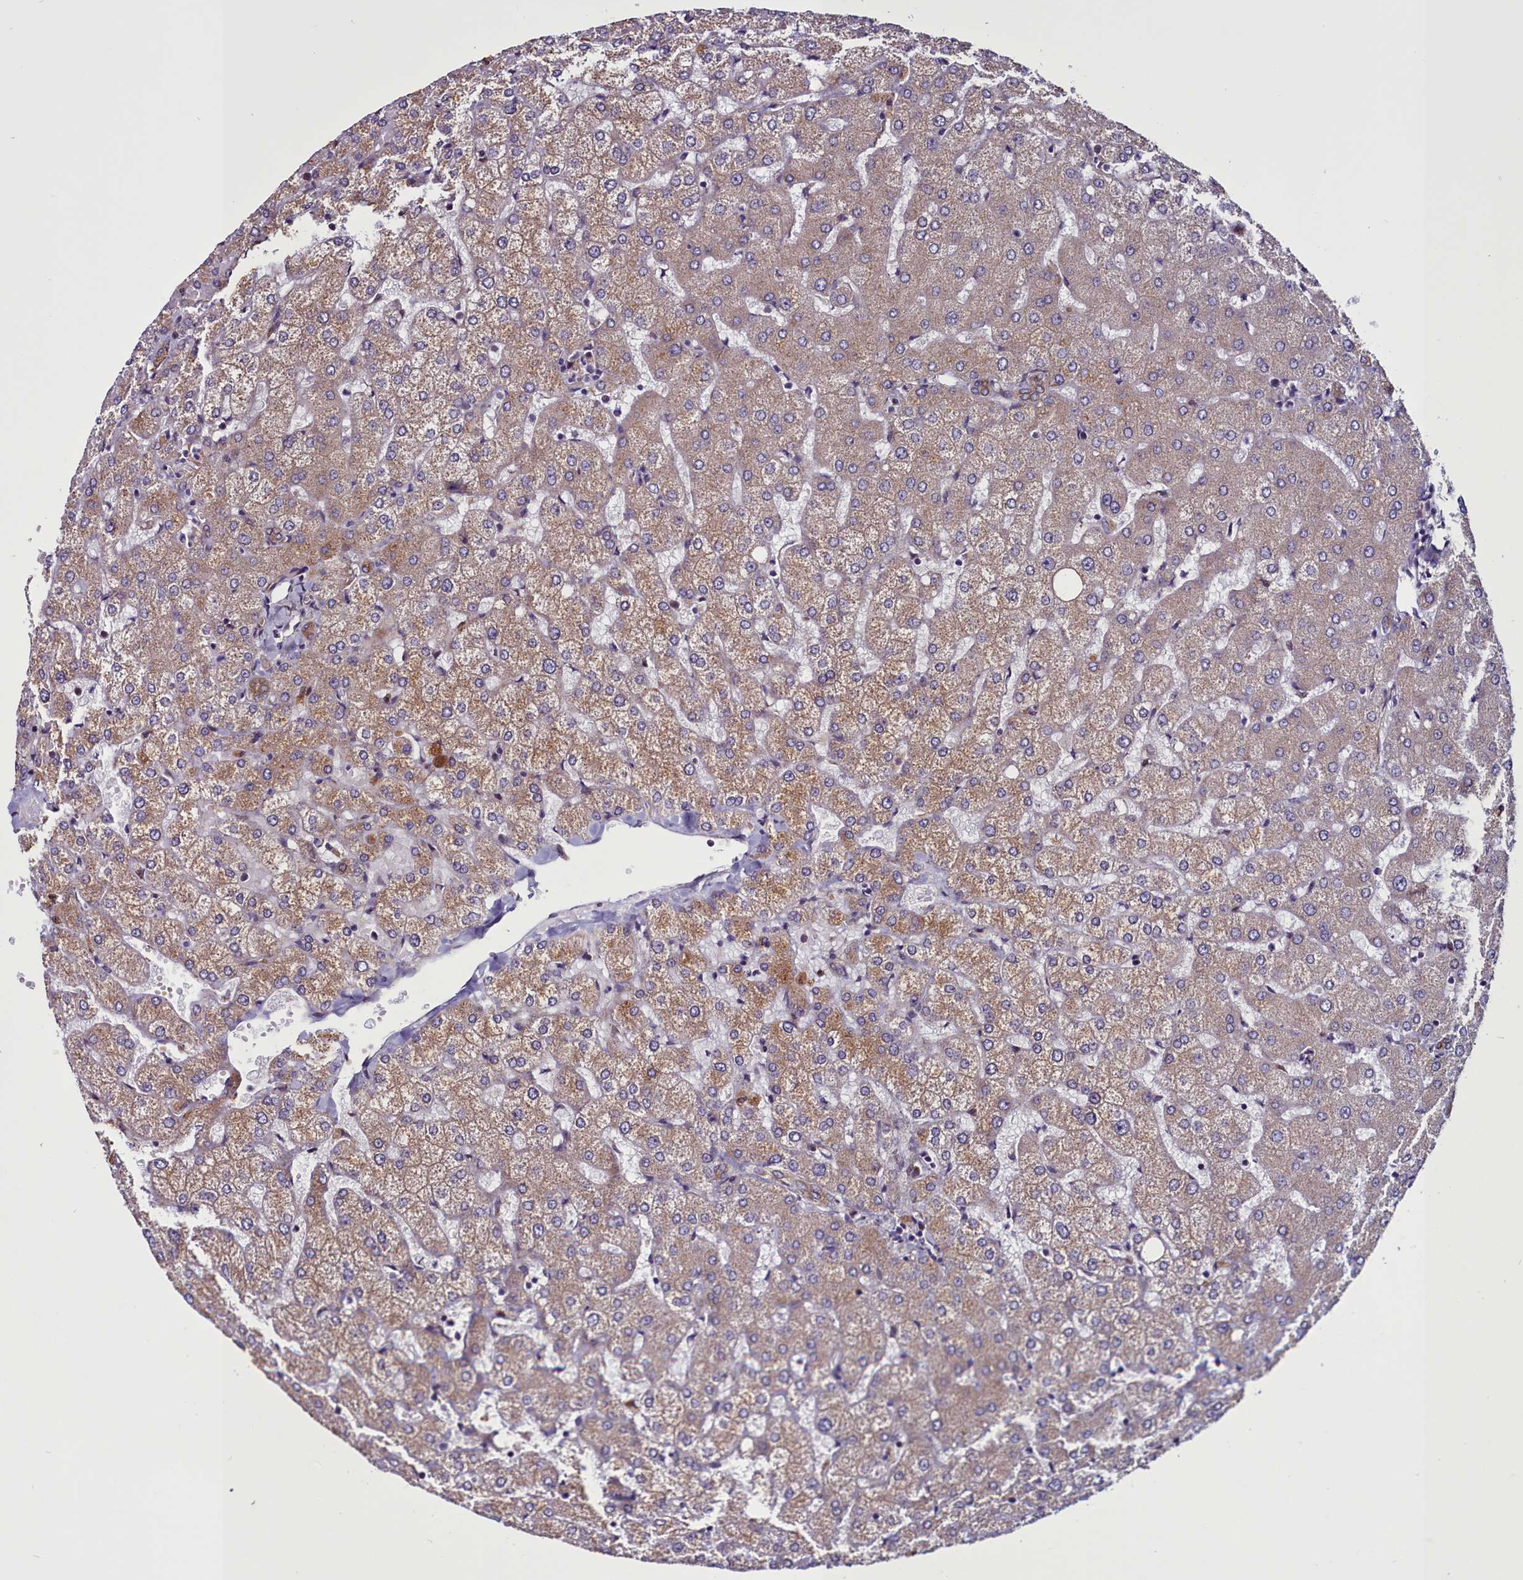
{"staining": {"intensity": "moderate", "quantity": "<25%", "location": "cytoplasmic/membranous"}, "tissue": "liver", "cell_type": "Cholangiocytes", "image_type": "normal", "snomed": [{"axis": "morphology", "description": "Normal tissue, NOS"}, {"axis": "topography", "description": "Liver"}], "caption": "An immunohistochemistry (IHC) image of benign tissue is shown. Protein staining in brown highlights moderate cytoplasmic/membranous positivity in liver within cholangiocytes. Immunohistochemistry (ihc) stains the protein of interest in brown and the nuclei are stained blue.", "gene": "MCRIP1", "patient": {"sex": "female", "age": 54}}